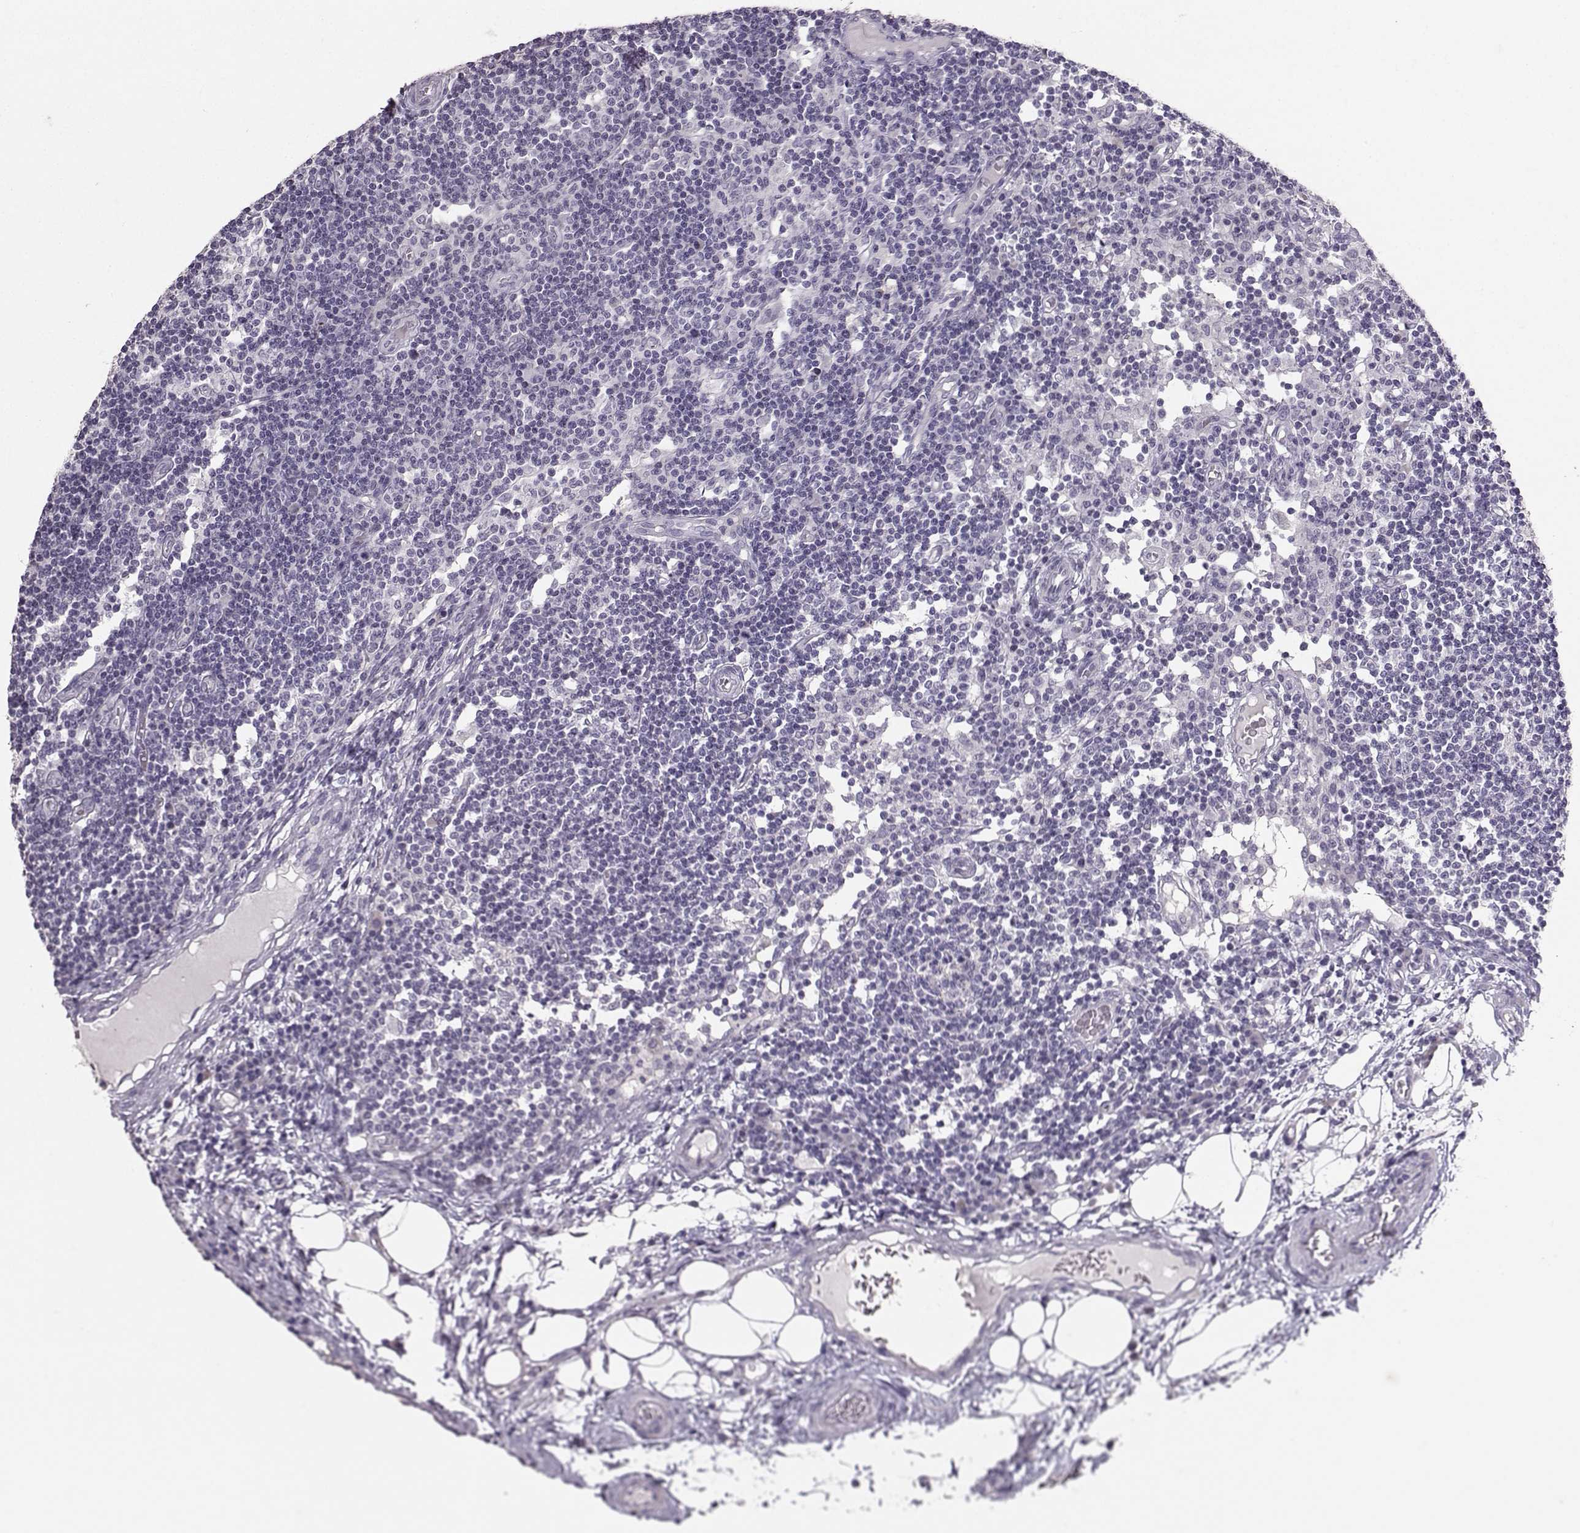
{"staining": {"intensity": "negative", "quantity": "none", "location": "none"}, "tissue": "lymph node", "cell_type": "Germinal center cells", "image_type": "normal", "snomed": [{"axis": "morphology", "description": "Normal tissue, NOS"}, {"axis": "topography", "description": "Lymph node"}], "caption": "Germinal center cells show no significant protein positivity in unremarkable lymph node. Brightfield microscopy of immunohistochemistry stained with DAB (brown) and hematoxylin (blue), captured at high magnification.", "gene": "PKP2", "patient": {"sex": "female", "age": 72}}